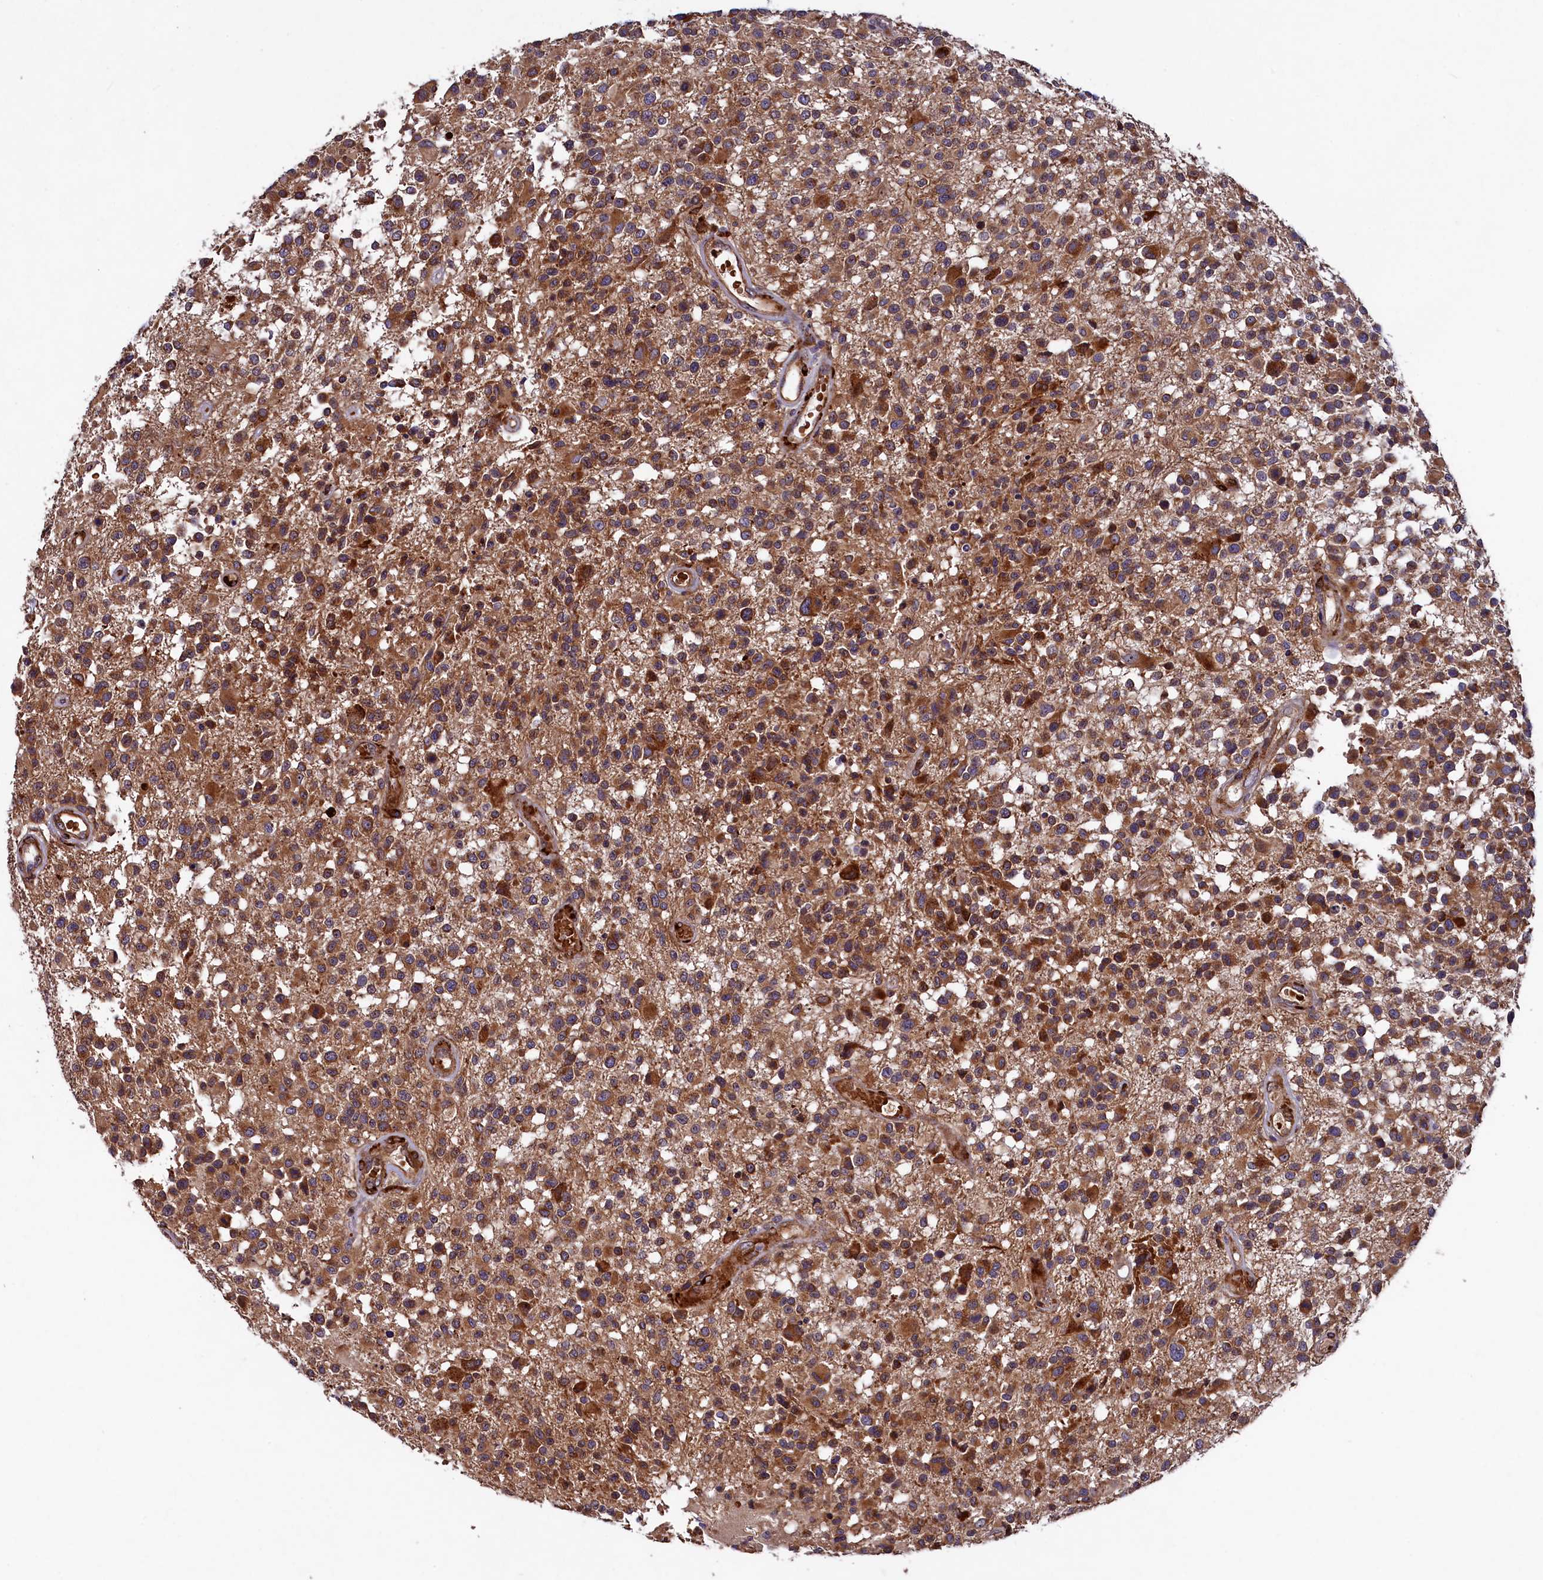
{"staining": {"intensity": "moderate", "quantity": ">75%", "location": "cytoplasmic/membranous"}, "tissue": "glioma", "cell_type": "Tumor cells", "image_type": "cancer", "snomed": [{"axis": "morphology", "description": "Glioma, malignant, High grade"}, {"axis": "morphology", "description": "Glioblastoma, NOS"}, {"axis": "topography", "description": "Brain"}], "caption": "There is medium levels of moderate cytoplasmic/membranous expression in tumor cells of glioblastoma, as demonstrated by immunohistochemical staining (brown color).", "gene": "ARRDC4", "patient": {"sex": "male", "age": 60}}